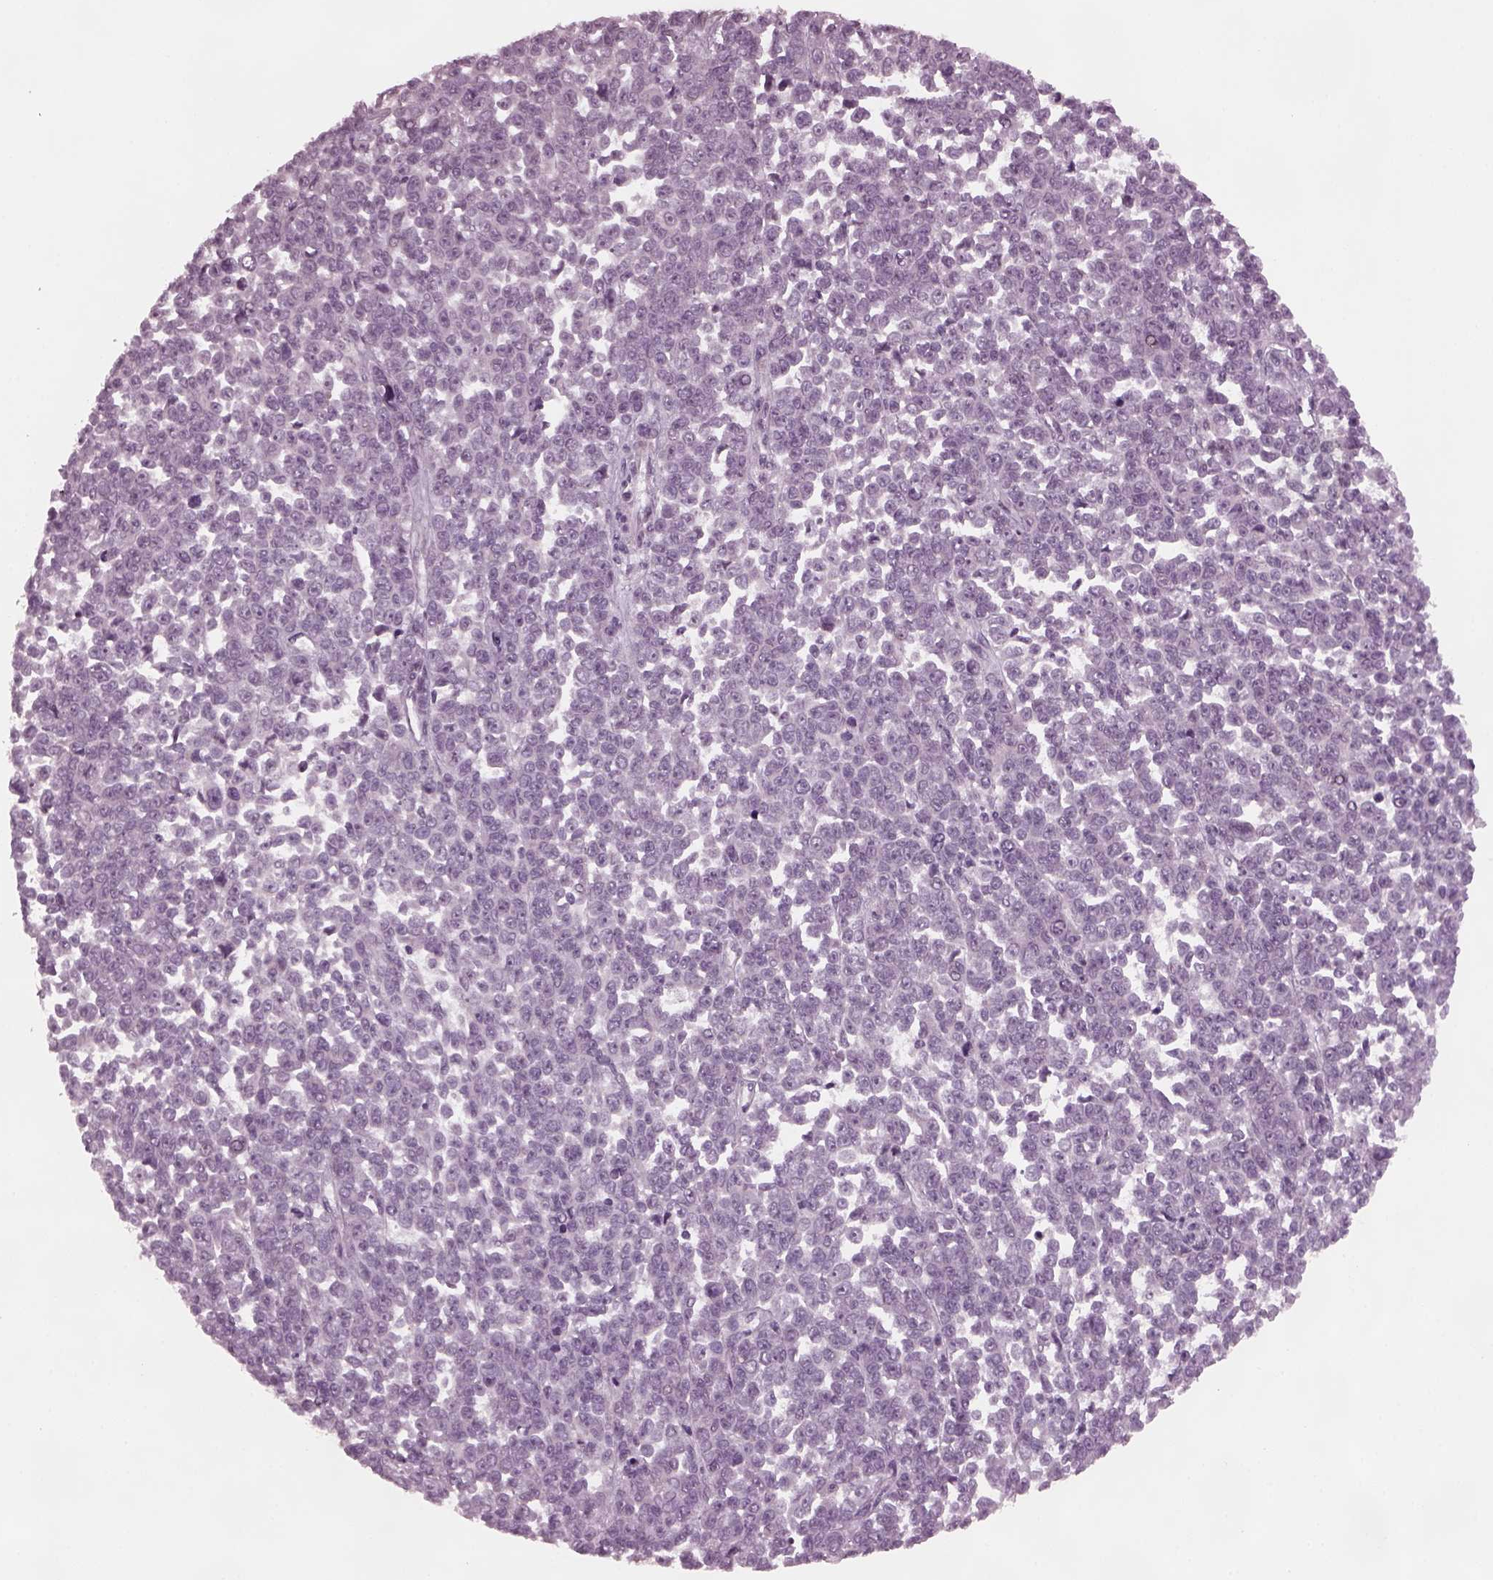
{"staining": {"intensity": "negative", "quantity": "none", "location": "none"}, "tissue": "melanoma", "cell_type": "Tumor cells", "image_type": "cancer", "snomed": [{"axis": "morphology", "description": "Malignant melanoma, NOS"}, {"axis": "topography", "description": "Skin"}], "caption": "Tumor cells are negative for brown protein staining in melanoma. (Brightfield microscopy of DAB (3,3'-diaminobenzidine) immunohistochemistry (IHC) at high magnification).", "gene": "TUBG1", "patient": {"sex": "female", "age": 95}}